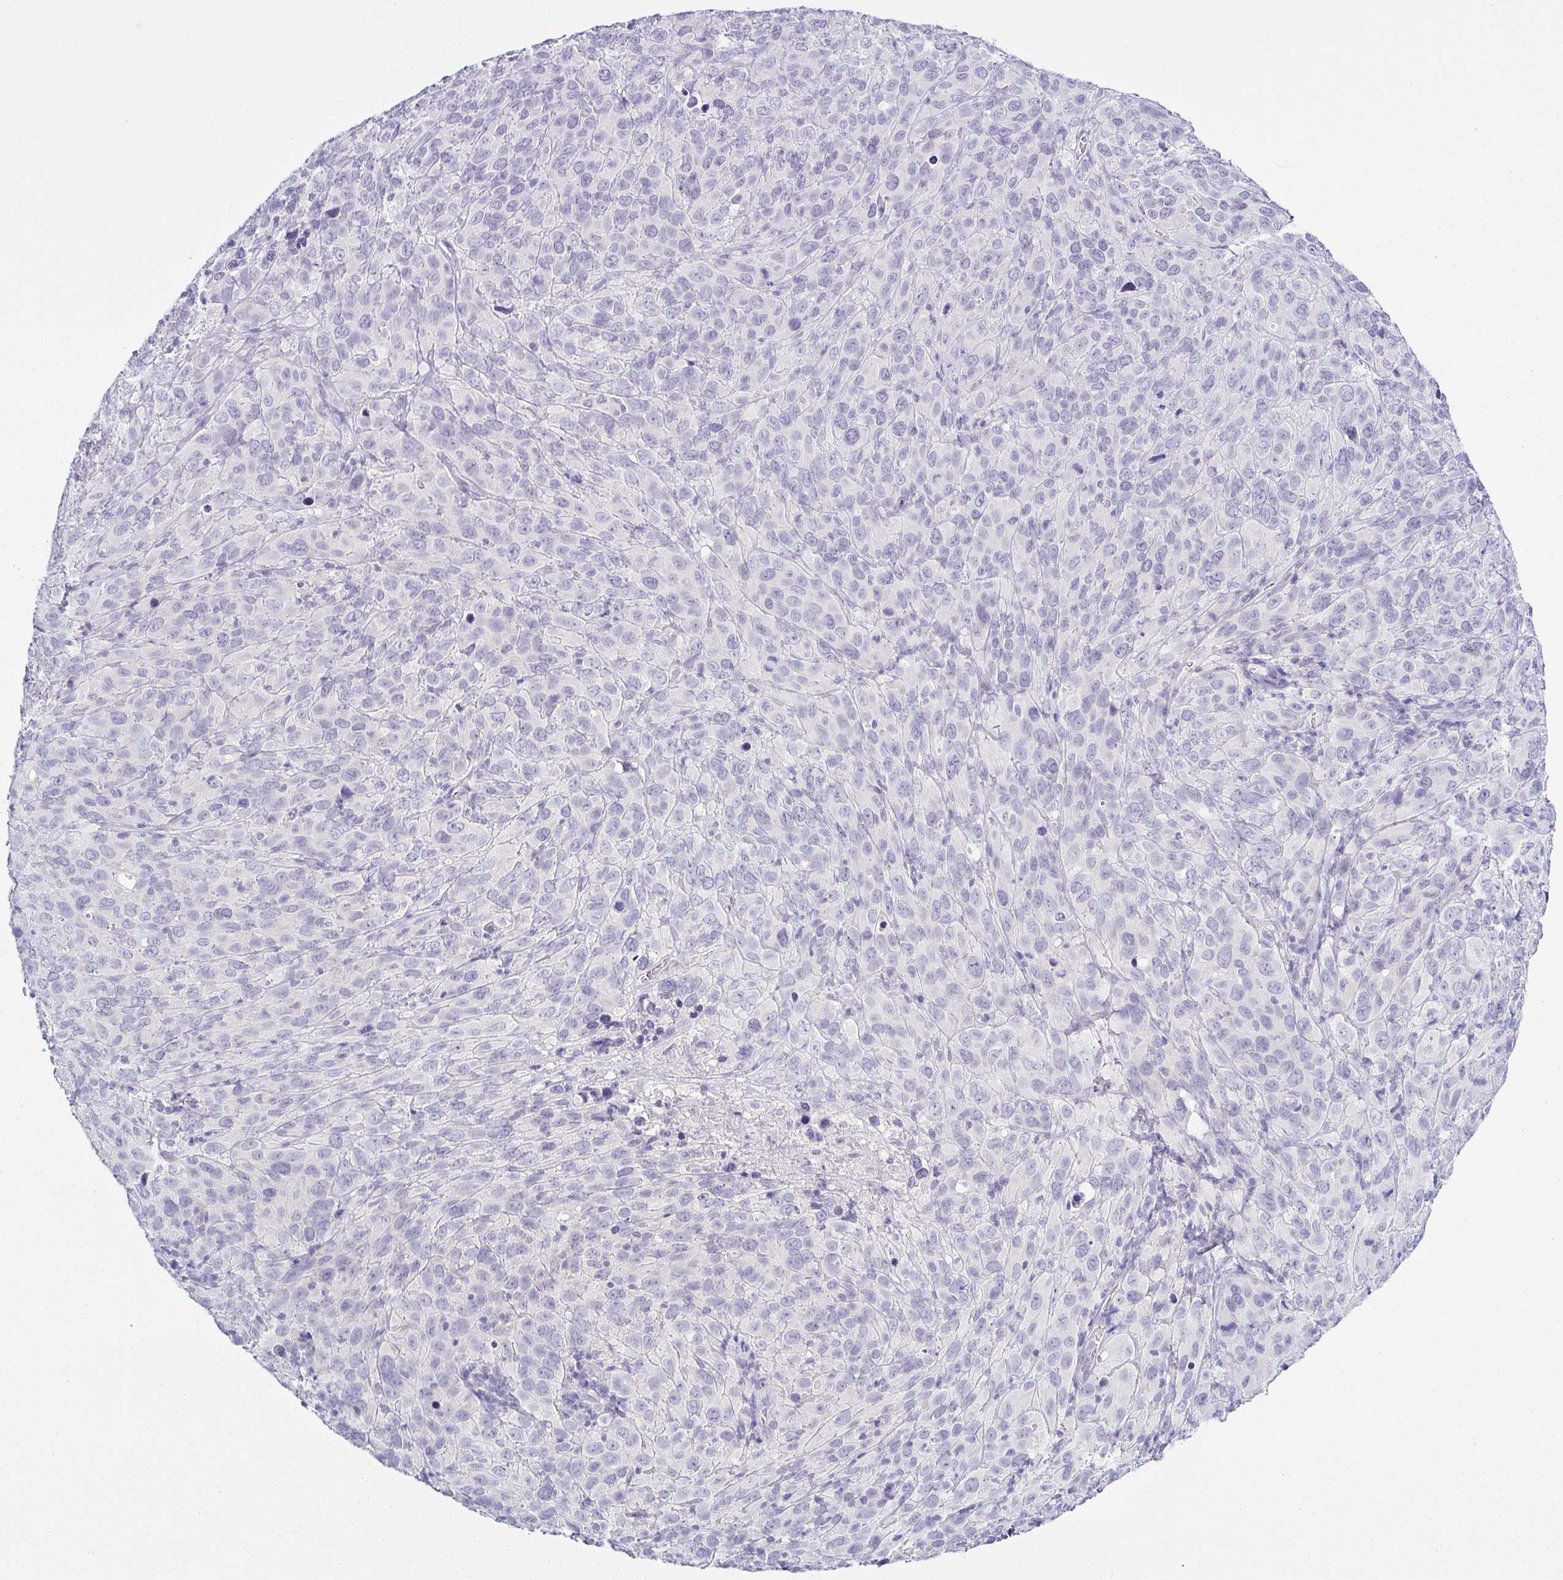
{"staining": {"intensity": "negative", "quantity": "none", "location": "none"}, "tissue": "cervical cancer", "cell_type": "Tumor cells", "image_type": "cancer", "snomed": [{"axis": "morphology", "description": "Squamous cell carcinoma, NOS"}, {"axis": "topography", "description": "Cervix"}], "caption": "An image of squamous cell carcinoma (cervical) stained for a protein demonstrates no brown staining in tumor cells.", "gene": "SERPINB3", "patient": {"sex": "female", "age": 51}}